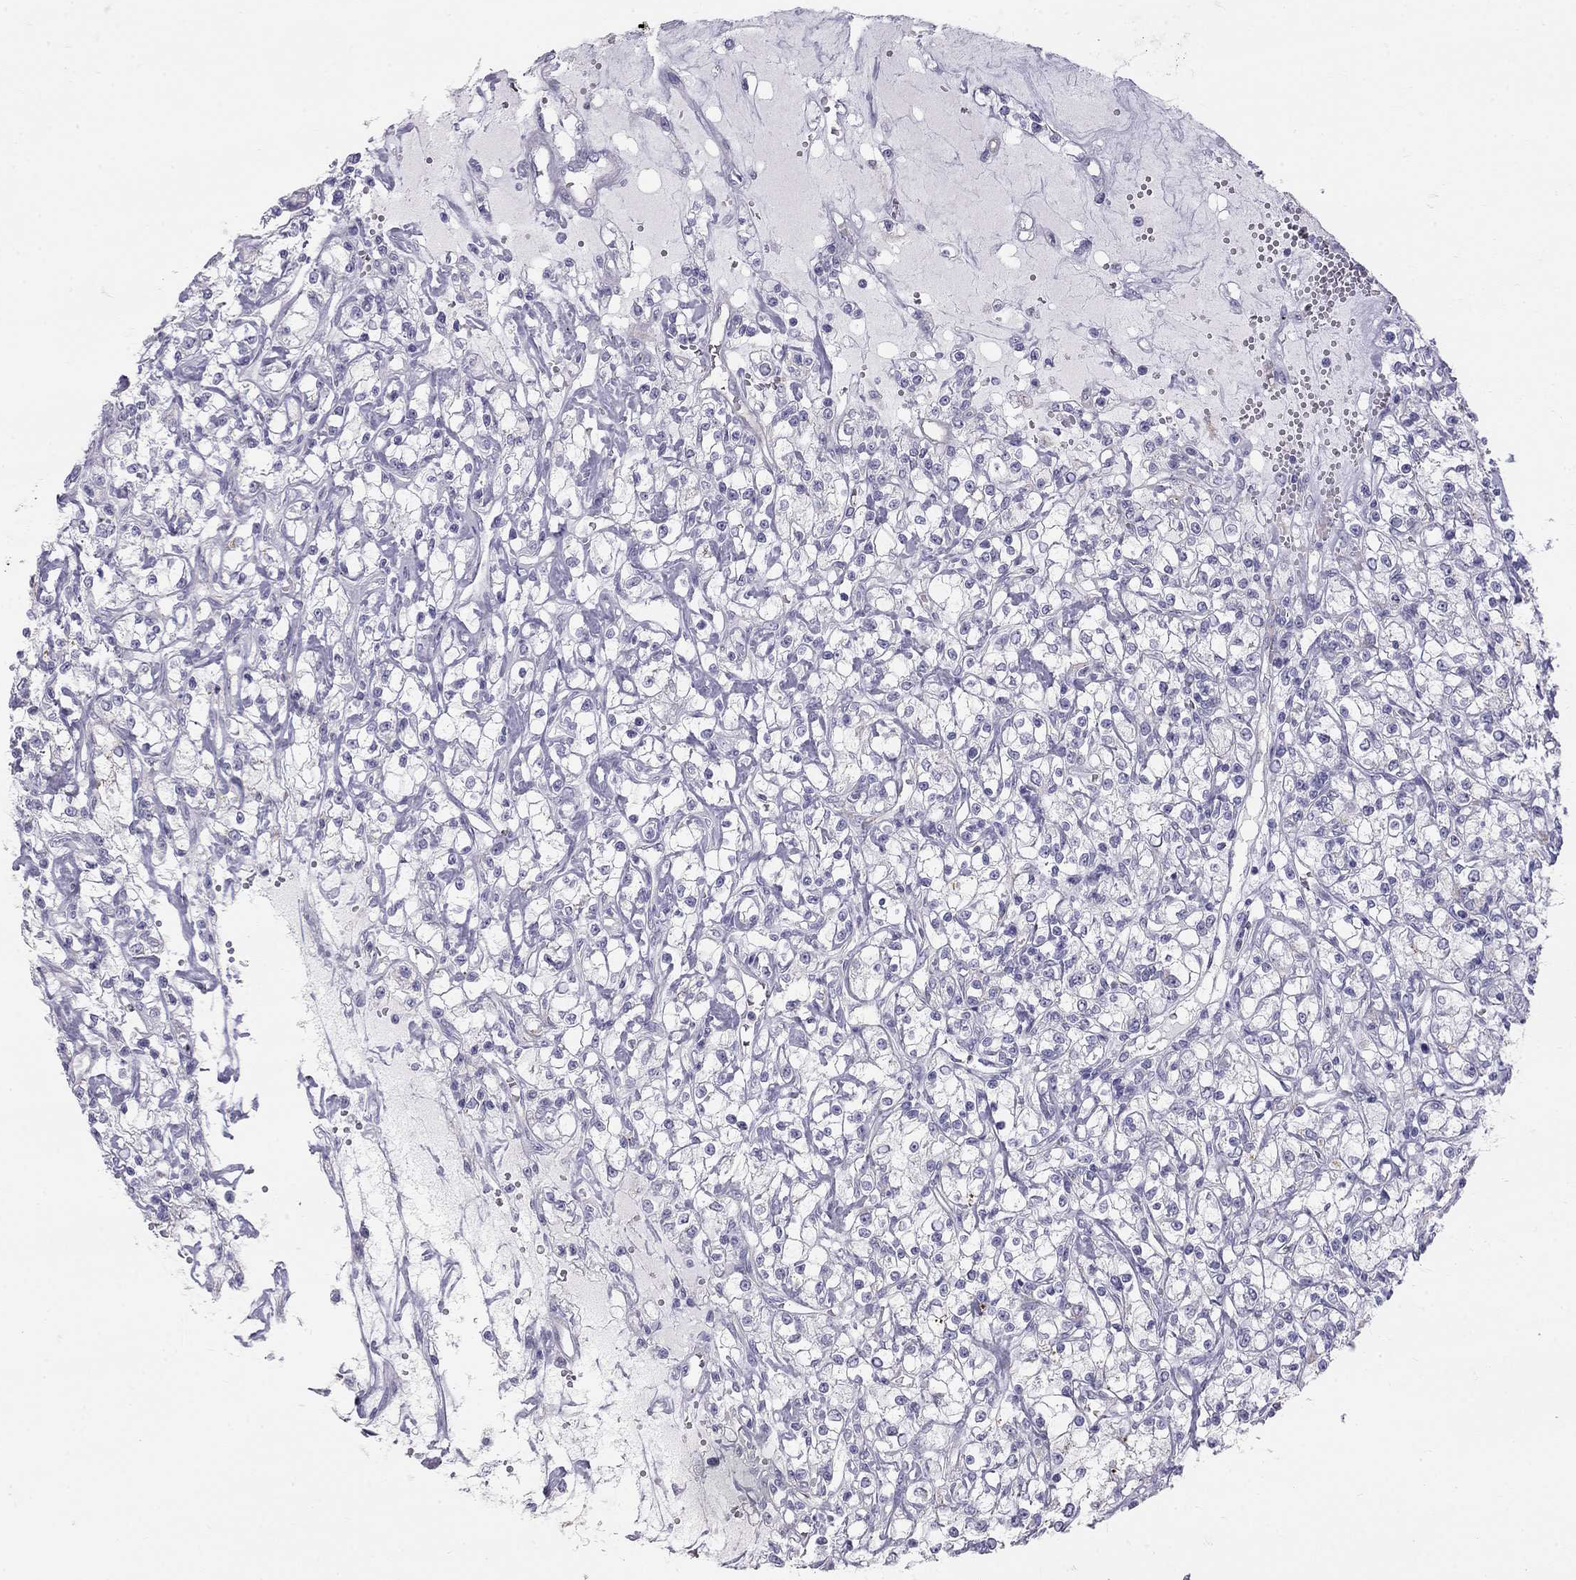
{"staining": {"intensity": "negative", "quantity": "none", "location": "none"}, "tissue": "renal cancer", "cell_type": "Tumor cells", "image_type": "cancer", "snomed": [{"axis": "morphology", "description": "Adenocarcinoma, NOS"}, {"axis": "topography", "description": "Kidney"}], "caption": "The immunohistochemistry (IHC) micrograph has no significant positivity in tumor cells of renal adenocarcinoma tissue.", "gene": "TDRD6", "patient": {"sex": "female", "age": 59}}